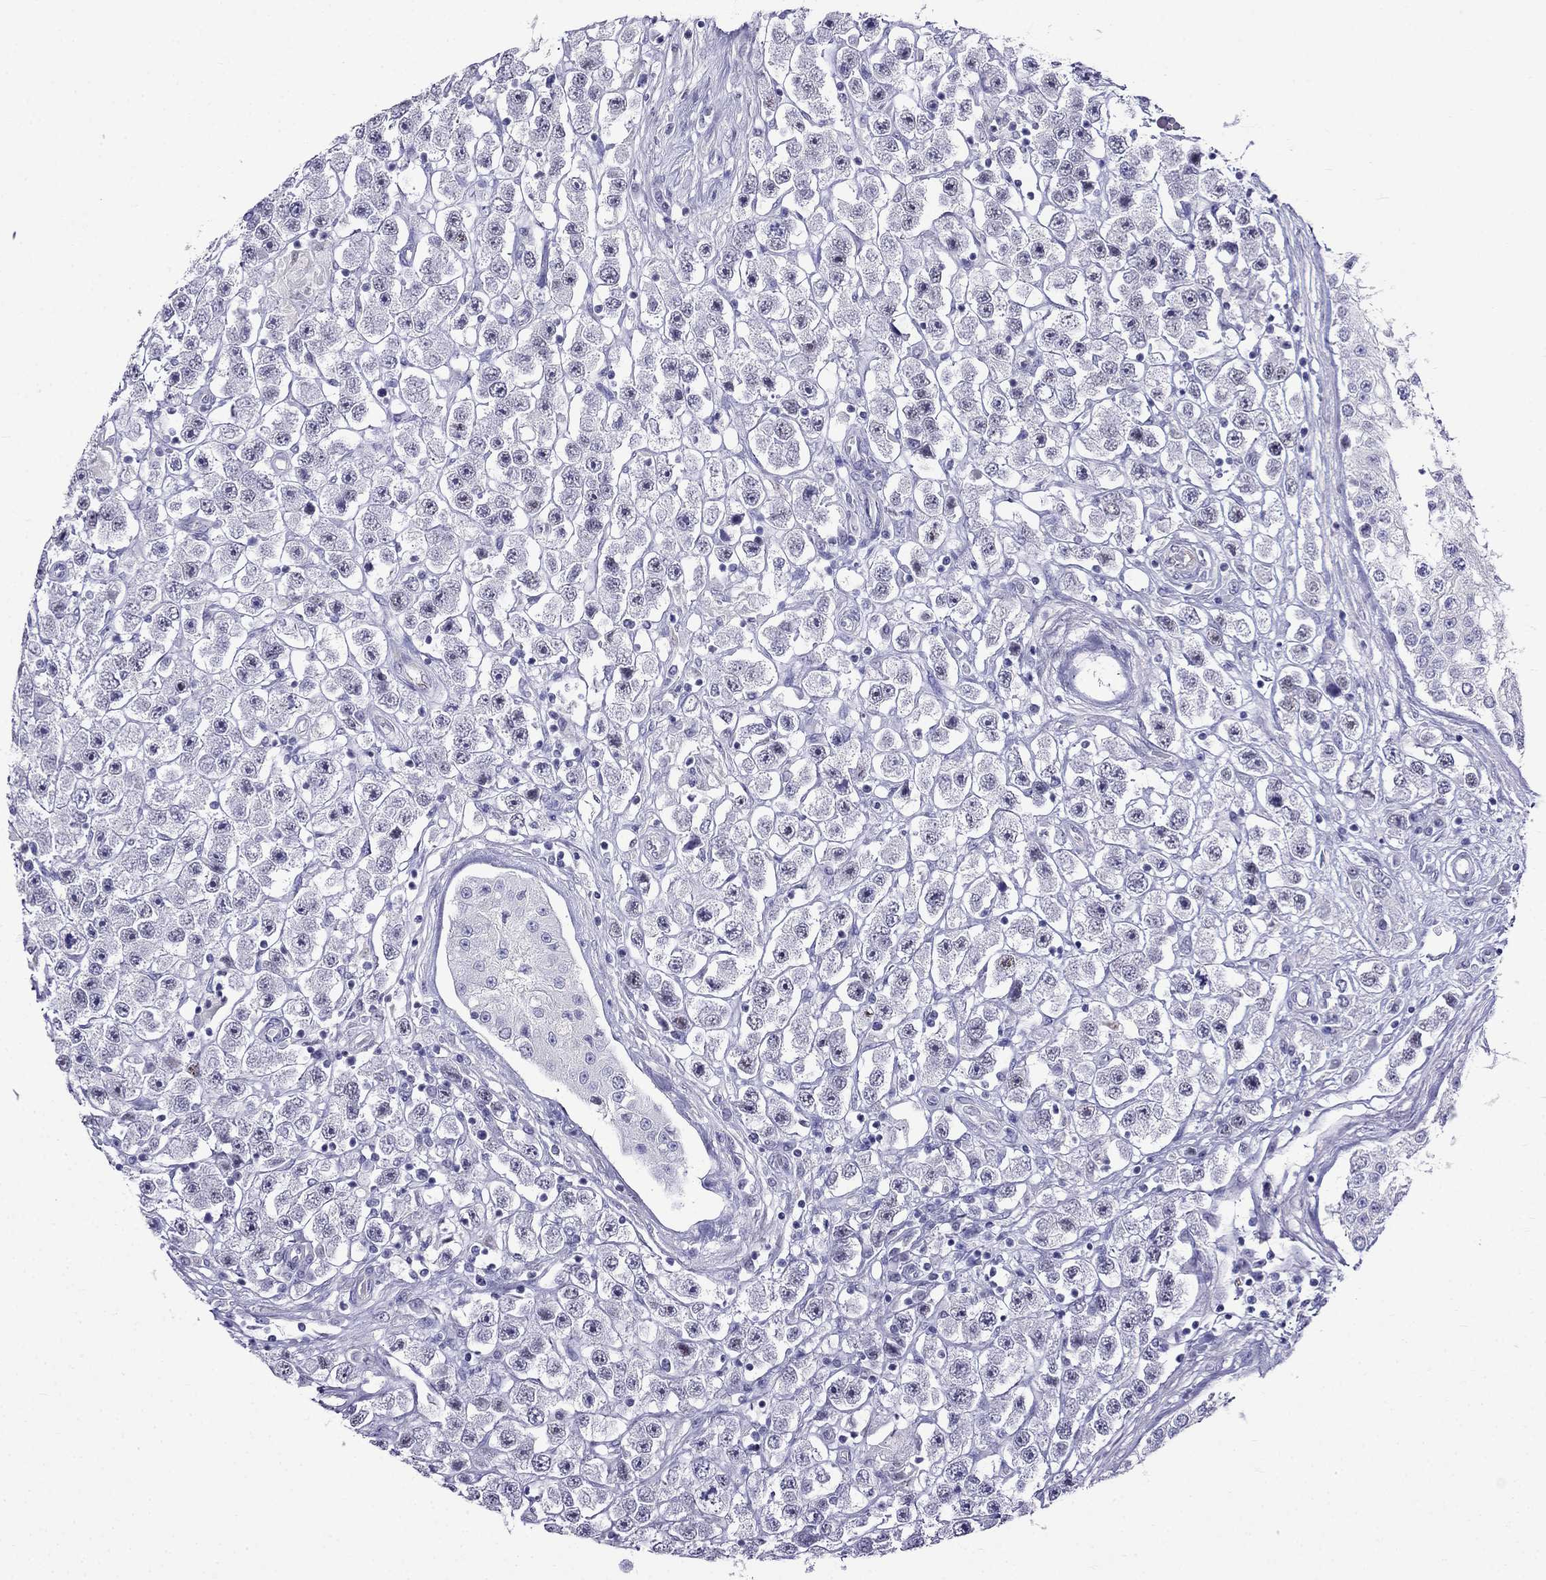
{"staining": {"intensity": "negative", "quantity": "none", "location": "none"}, "tissue": "testis cancer", "cell_type": "Tumor cells", "image_type": "cancer", "snomed": [{"axis": "morphology", "description": "Seminoma, NOS"}, {"axis": "topography", "description": "Testis"}], "caption": "Tumor cells are negative for protein expression in human testis cancer (seminoma). (DAB (3,3'-diaminobenzidine) IHC visualized using brightfield microscopy, high magnification).", "gene": "MGP", "patient": {"sex": "male", "age": 45}}